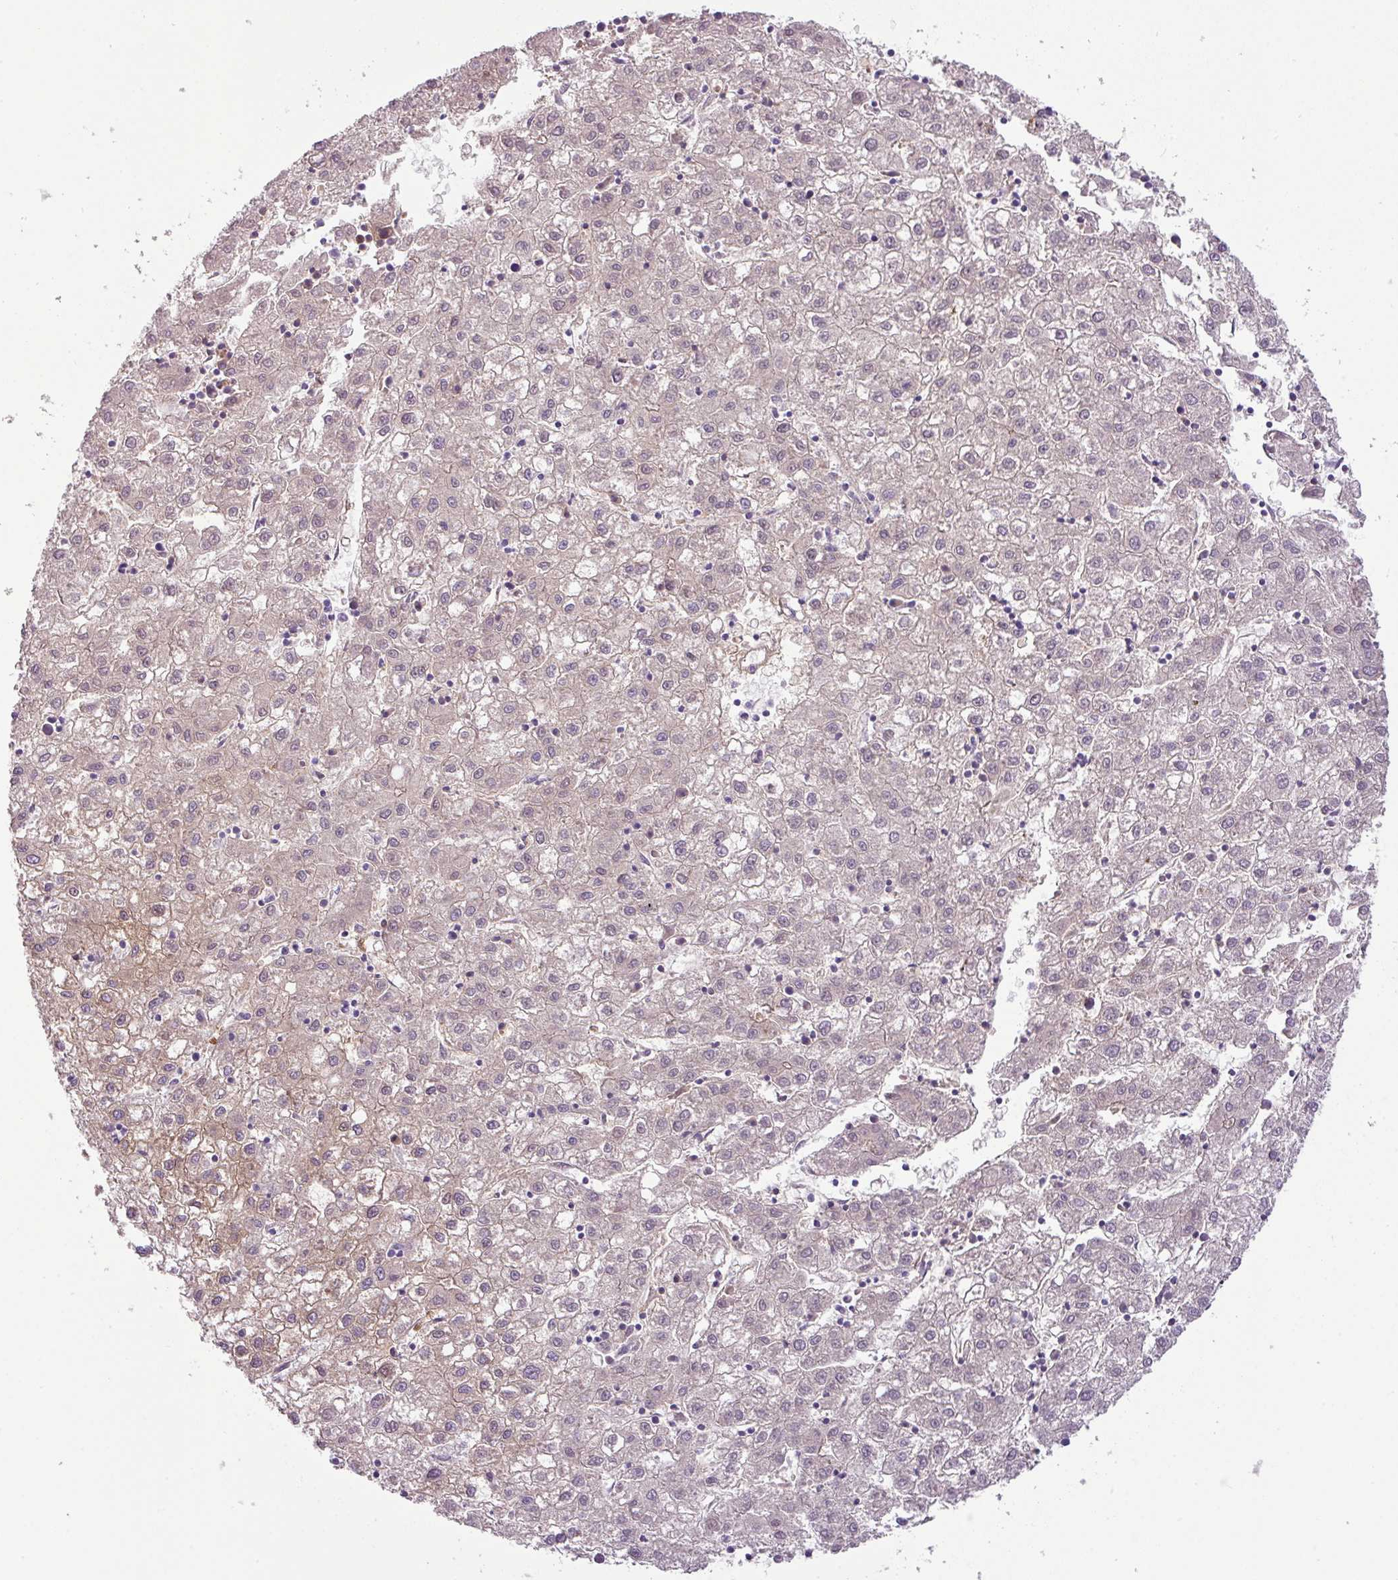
{"staining": {"intensity": "weak", "quantity": "25%-75%", "location": "cytoplasmic/membranous"}, "tissue": "liver cancer", "cell_type": "Tumor cells", "image_type": "cancer", "snomed": [{"axis": "morphology", "description": "Carcinoma, Hepatocellular, NOS"}, {"axis": "topography", "description": "Liver"}], "caption": "Protein staining of liver cancer tissue exhibits weak cytoplasmic/membranous expression in about 25%-75% of tumor cells.", "gene": "PARD6G", "patient": {"sex": "male", "age": 72}}